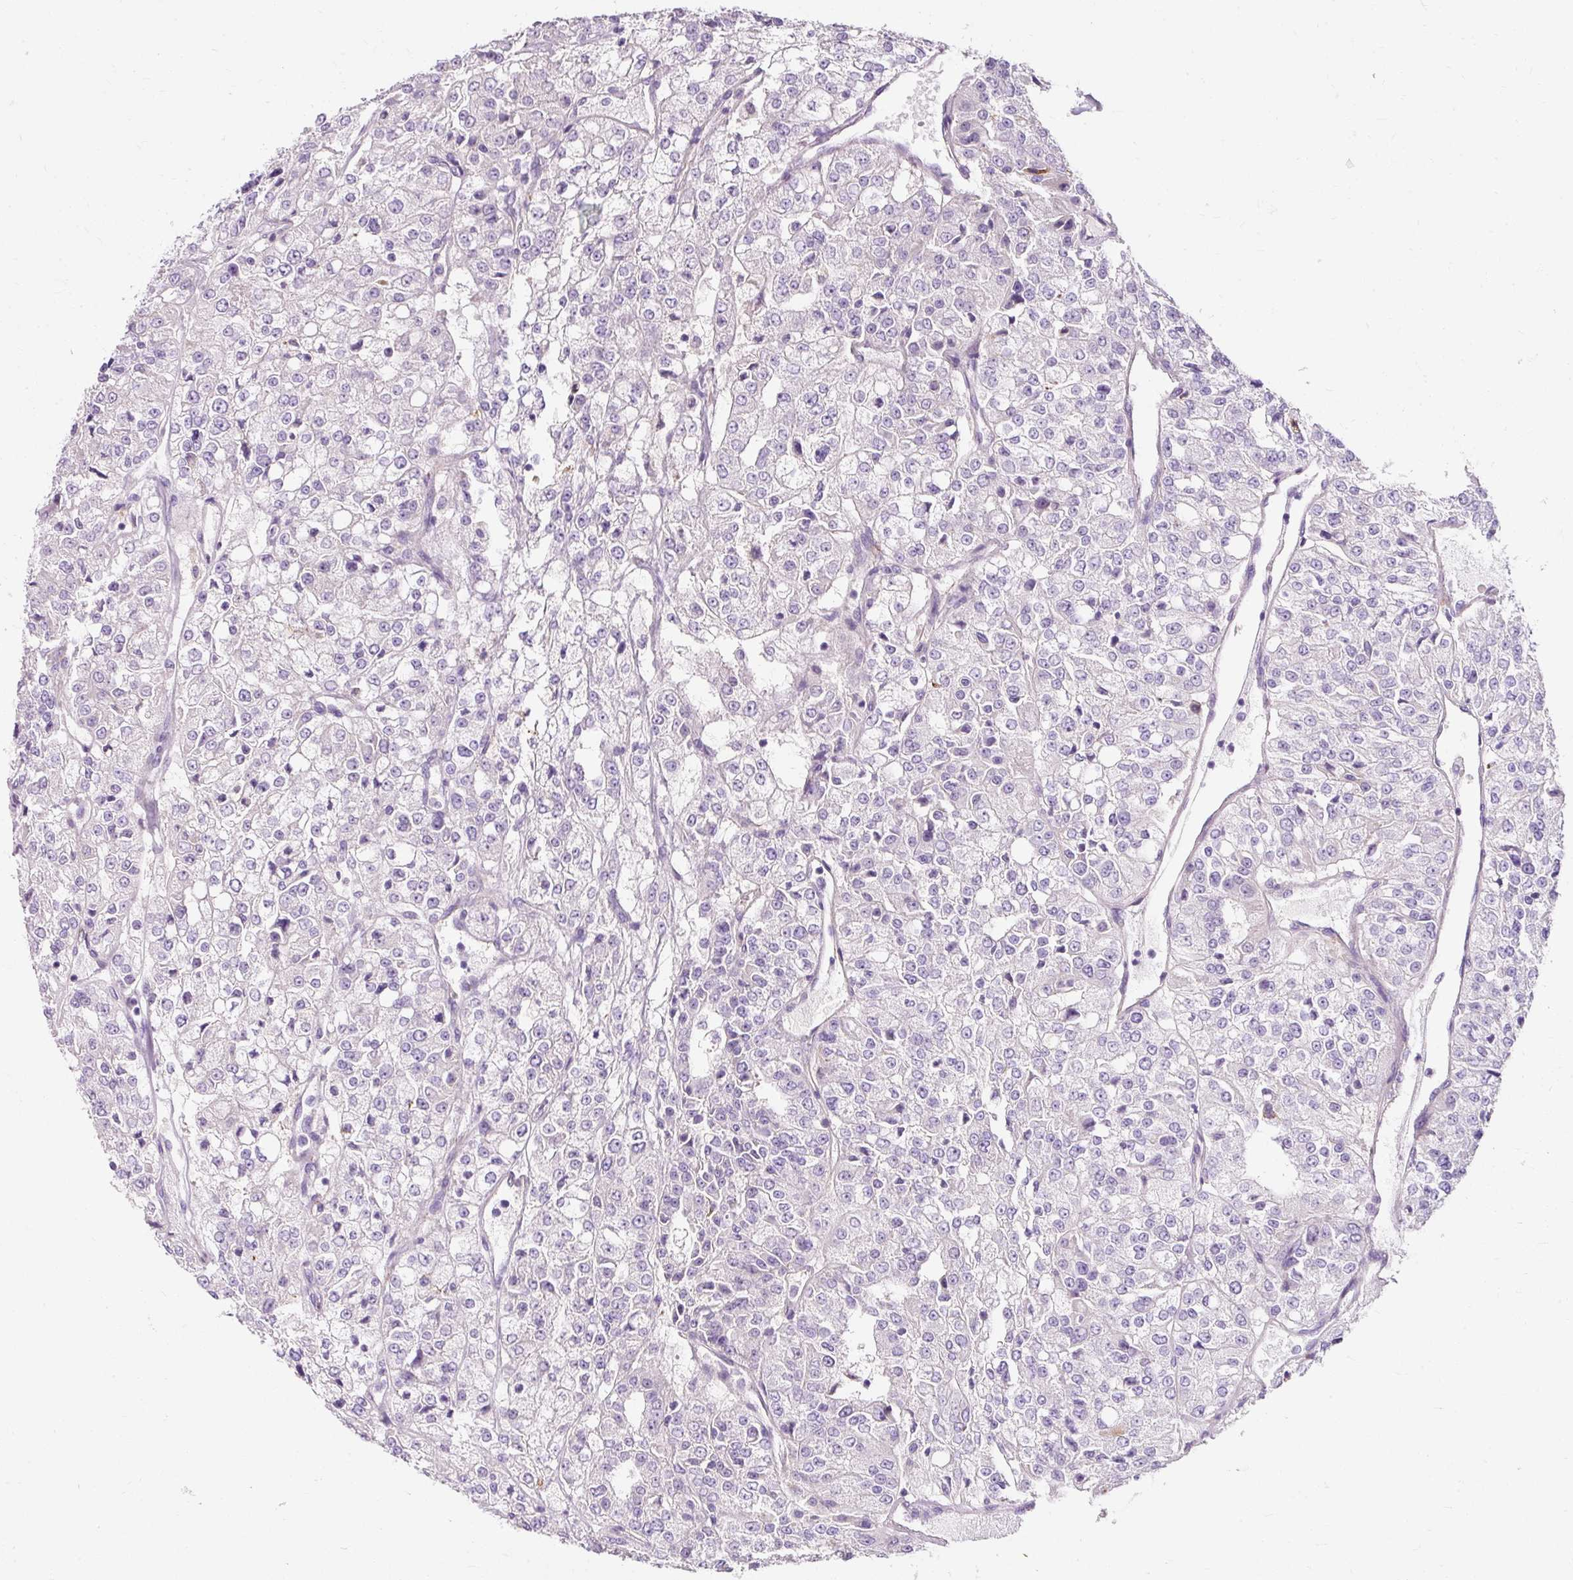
{"staining": {"intensity": "negative", "quantity": "none", "location": "none"}, "tissue": "renal cancer", "cell_type": "Tumor cells", "image_type": "cancer", "snomed": [{"axis": "morphology", "description": "Adenocarcinoma, NOS"}, {"axis": "topography", "description": "Kidney"}], "caption": "This is an immunohistochemistry micrograph of renal cancer (adenocarcinoma). There is no staining in tumor cells.", "gene": "CLDN25", "patient": {"sex": "female", "age": 63}}